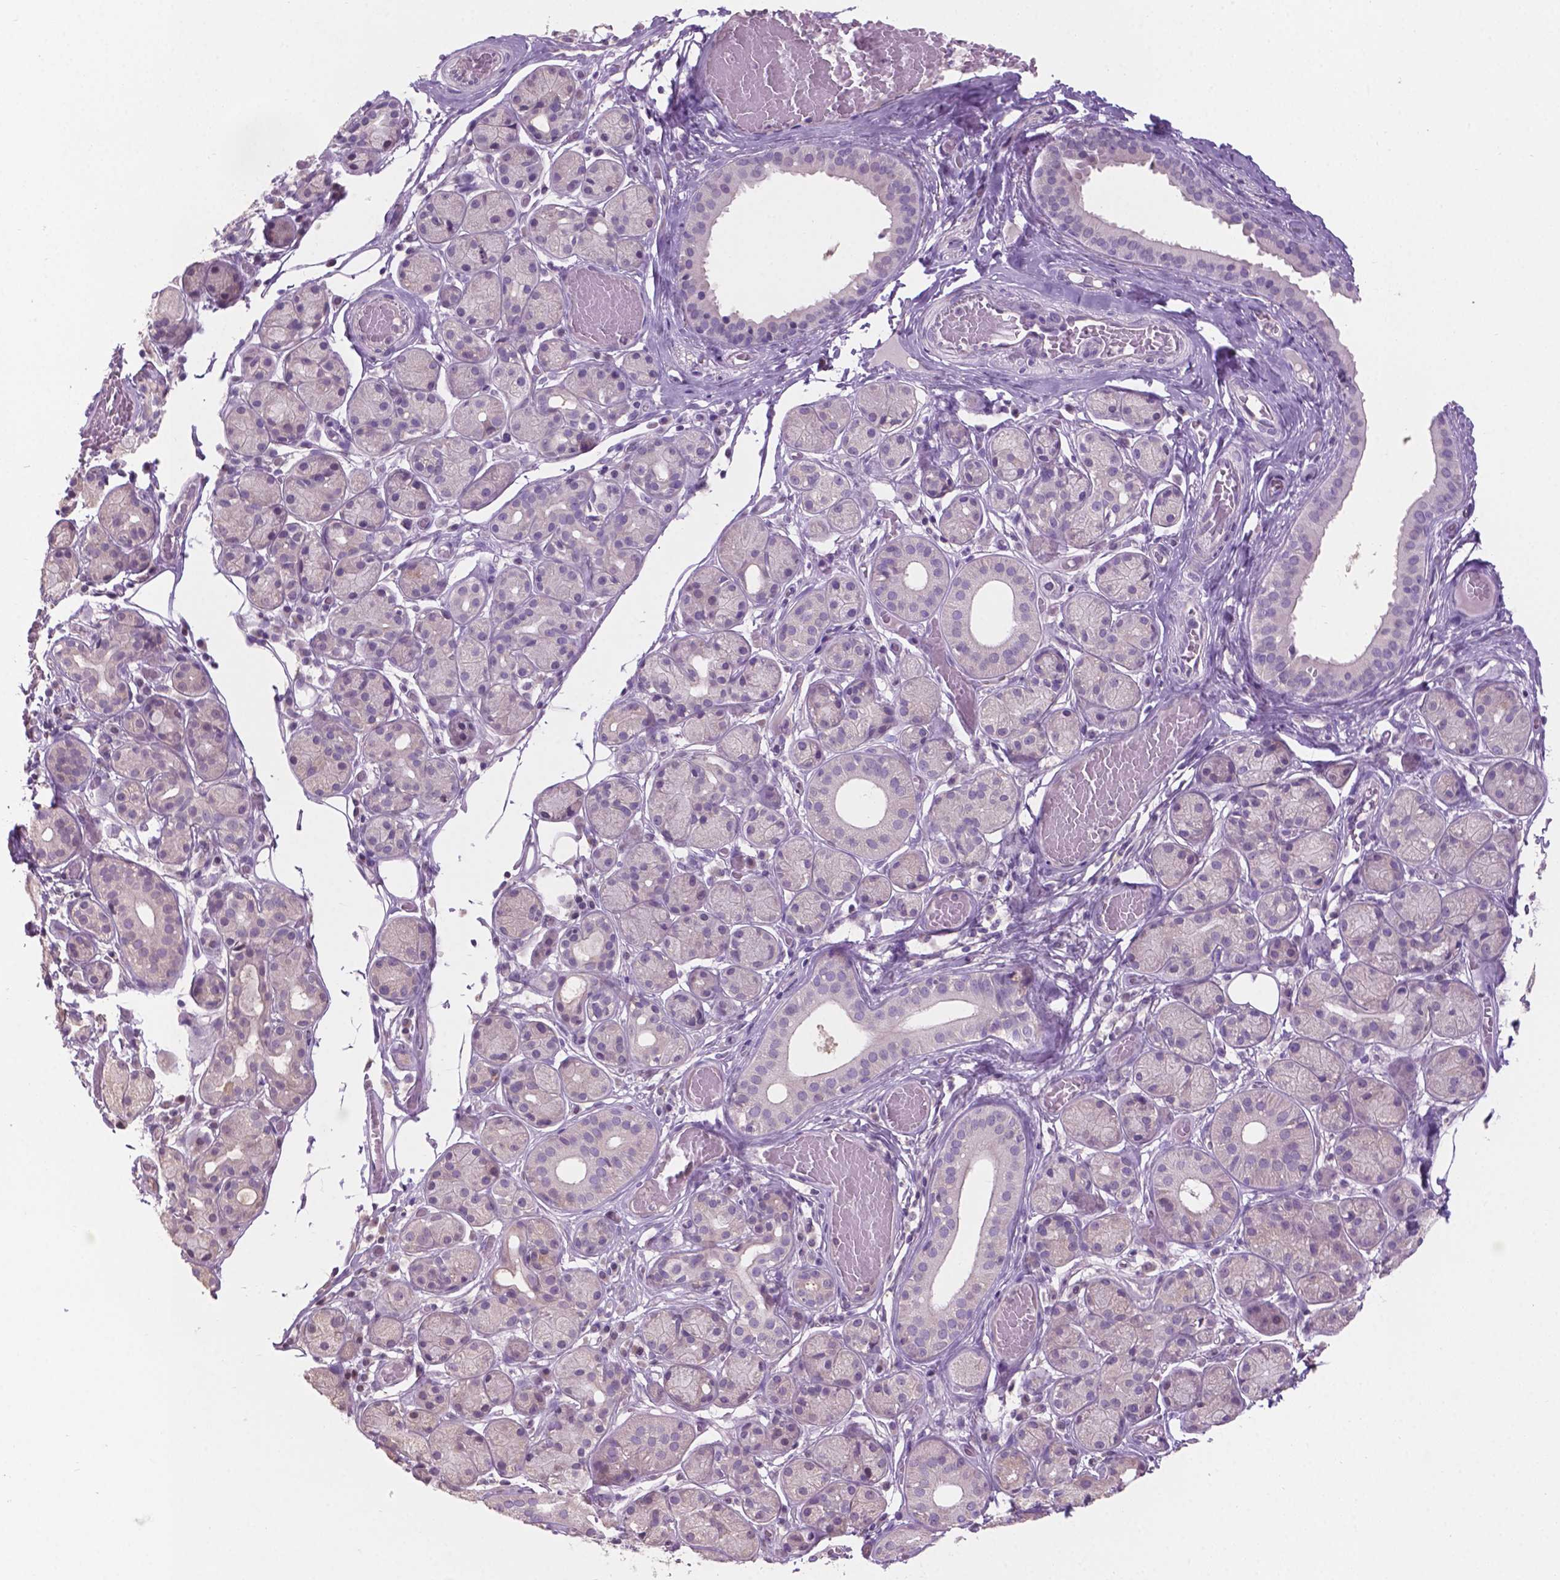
{"staining": {"intensity": "negative", "quantity": "none", "location": "none"}, "tissue": "salivary gland", "cell_type": "Glandular cells", "image_type": "normal", "snomed": [{"axis": "morphology", "description": "Normal tissue, NOS"}, {"axis": "topography", "description": "Salivary gland"}, {"axis": "topography", "description": "Peripheral nerve tissue"}], "caption": "Normal salivary gland was stained to show a protein in brown. There is no significant staining in glandular cells. (DAB (3,3'-diaminobenzidine) immunohistochemistry (IHC) with hematoxylin counter stain).", "gene": "SBSN", "patient": {"sex": "male", "age": 71}}